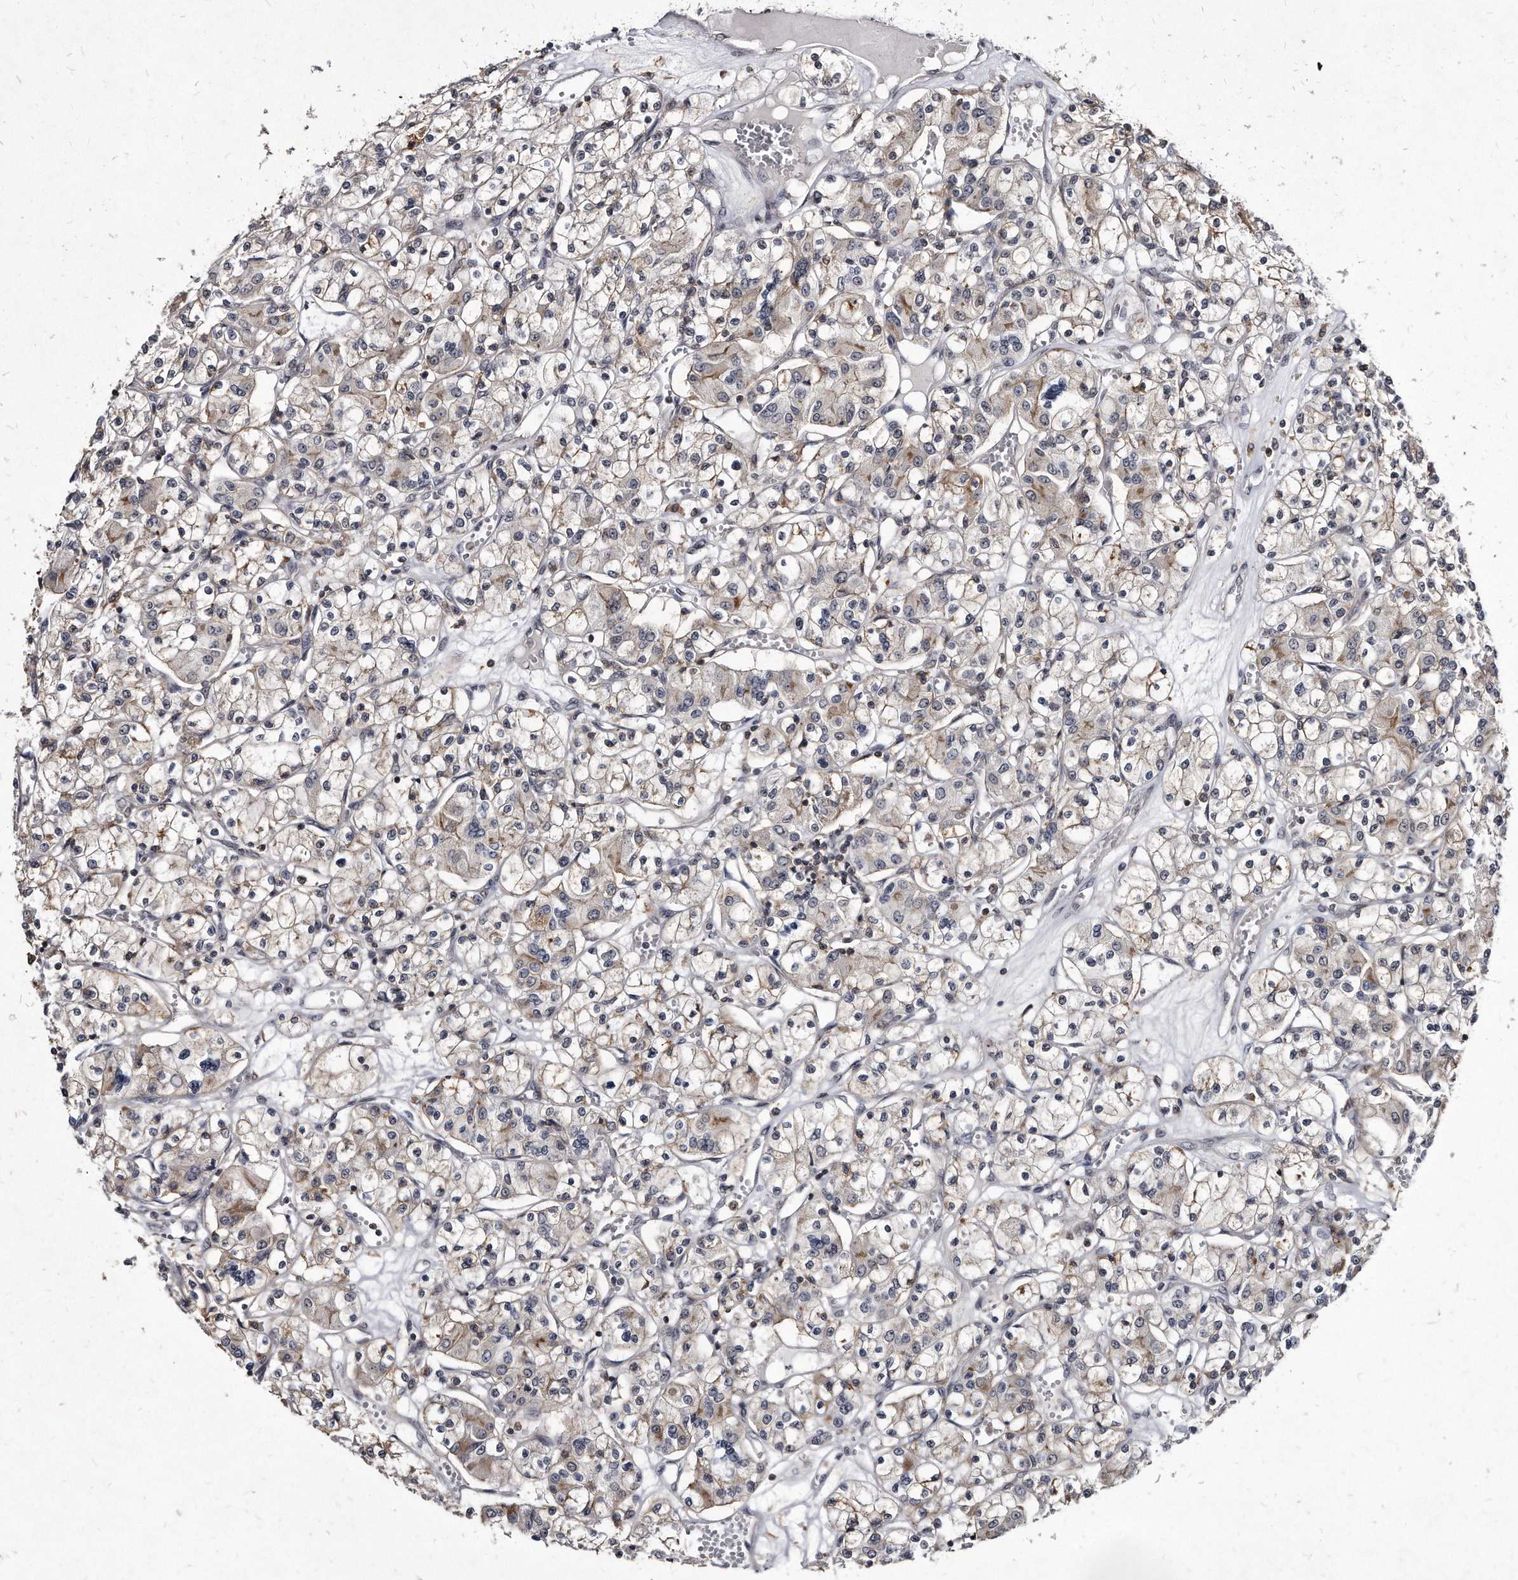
{"staining": {"intensity": "weak", "quantity": "<25%", "location": "cytoplasmic/membranous"}, "tissue": "renal cancer", "cell_type": "Tumor cells", "image_type": "cancer", "snomed": [{"axis": "morphology", "description": "Adenocarcinoma, NOS"}, {"axis": "topography", "description": "Kidney"}], "caption": "DAB (3,3'-diaminobenzidine) immunohistochemical staining of human adenocarcinoma (renal) demonstrates no significant staining in tumor cells. The staining is performed using DAB (3,3'-diaminobenzidine) brown chromogen with nuclei counter-stained in using hematoxylin.", "gene": "KLHDC3", "patient": {"sex": "female", "age": 59}}